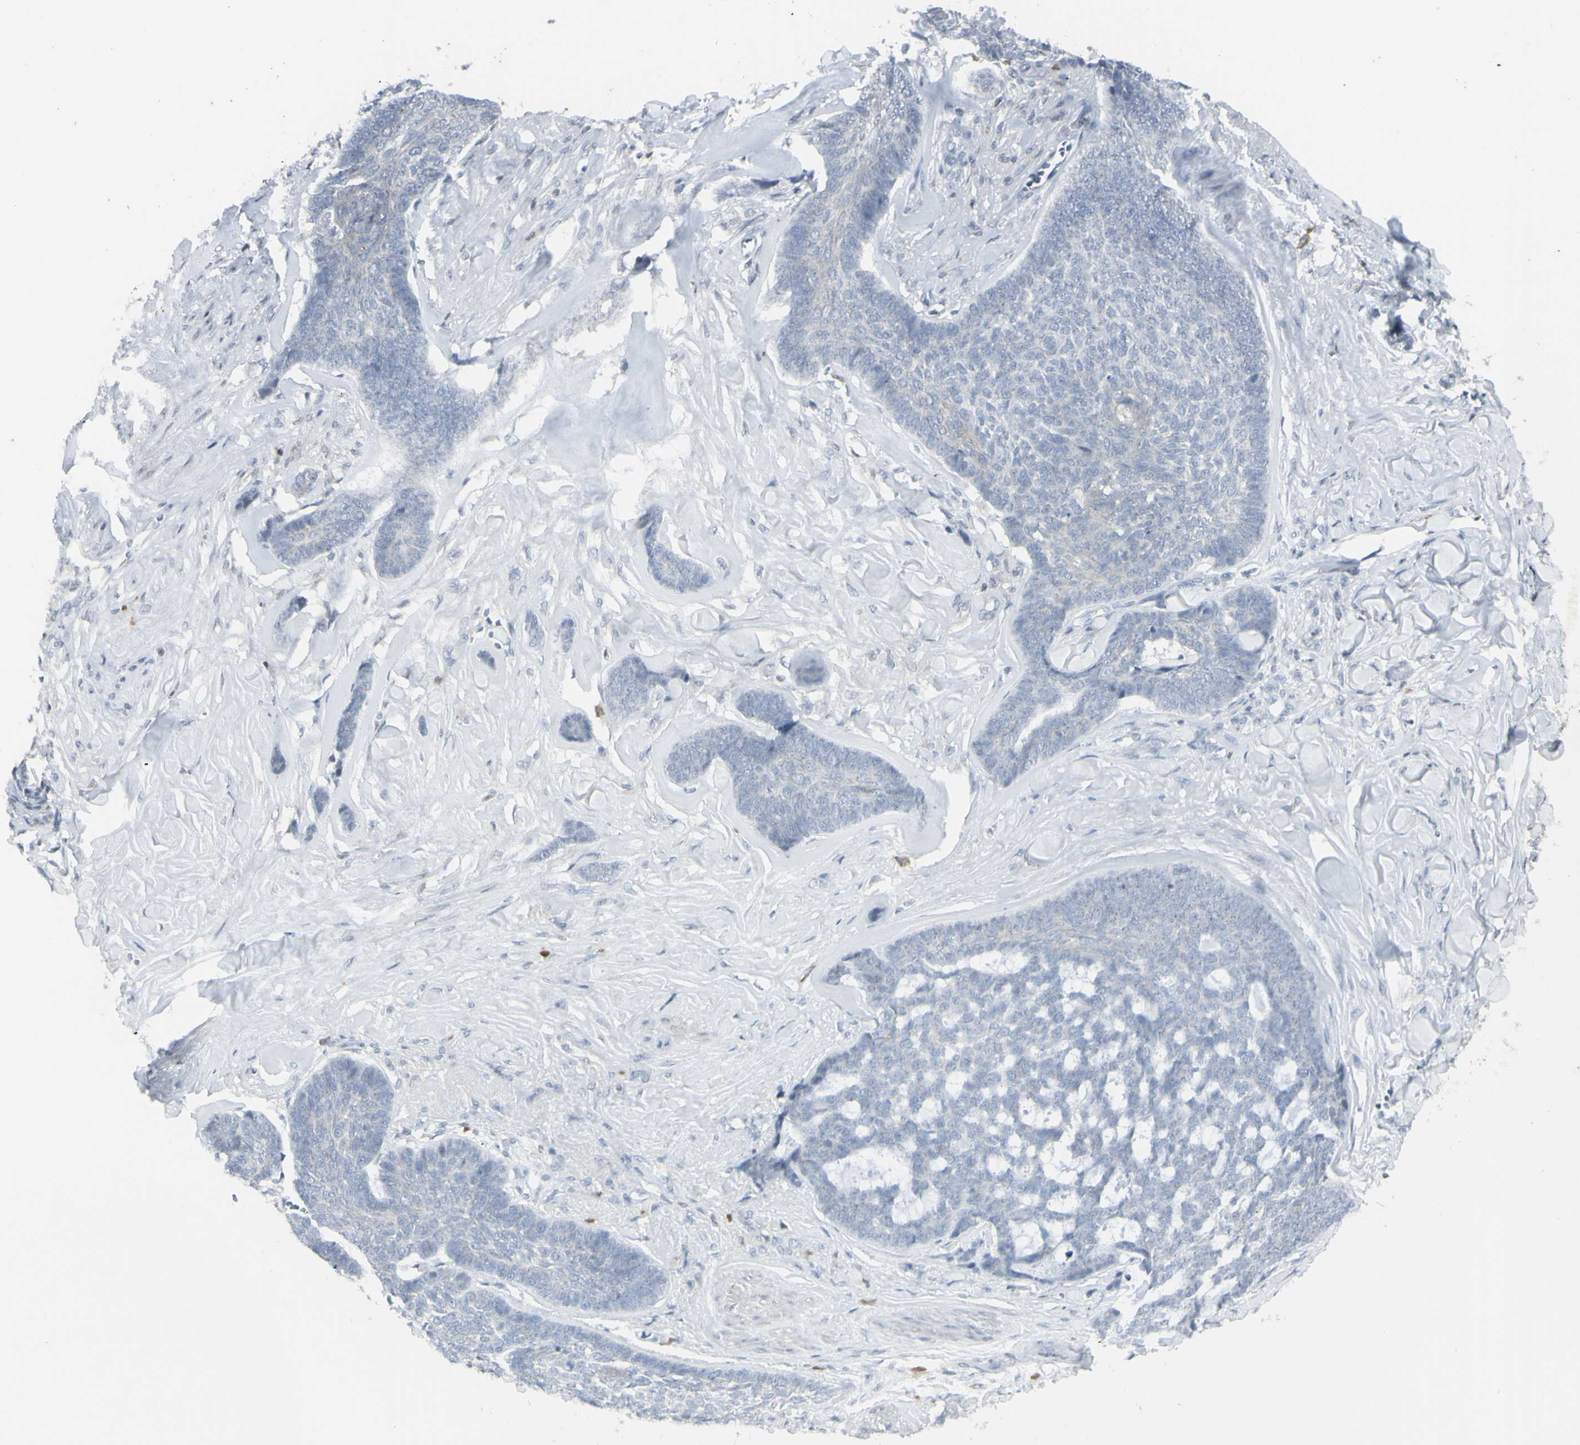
{"staining": {"intensity": "negative", "quantity": "none", "location": "none"}, "tissue": "skin cancer", "cell_type": "Tumor cells", "image_type": "cancer", "snomed": [{"axis": "morphology", "description": "Basal cell carcinoma"}, {"axis": "topography", "description": "Skin"}], "caption": "An image of skin basal cell carcinoma stained for a protein displays no brown staining in tumor cells.", "gene": "MUC5AC", "patient": {"sex": "male", "age": 84}}